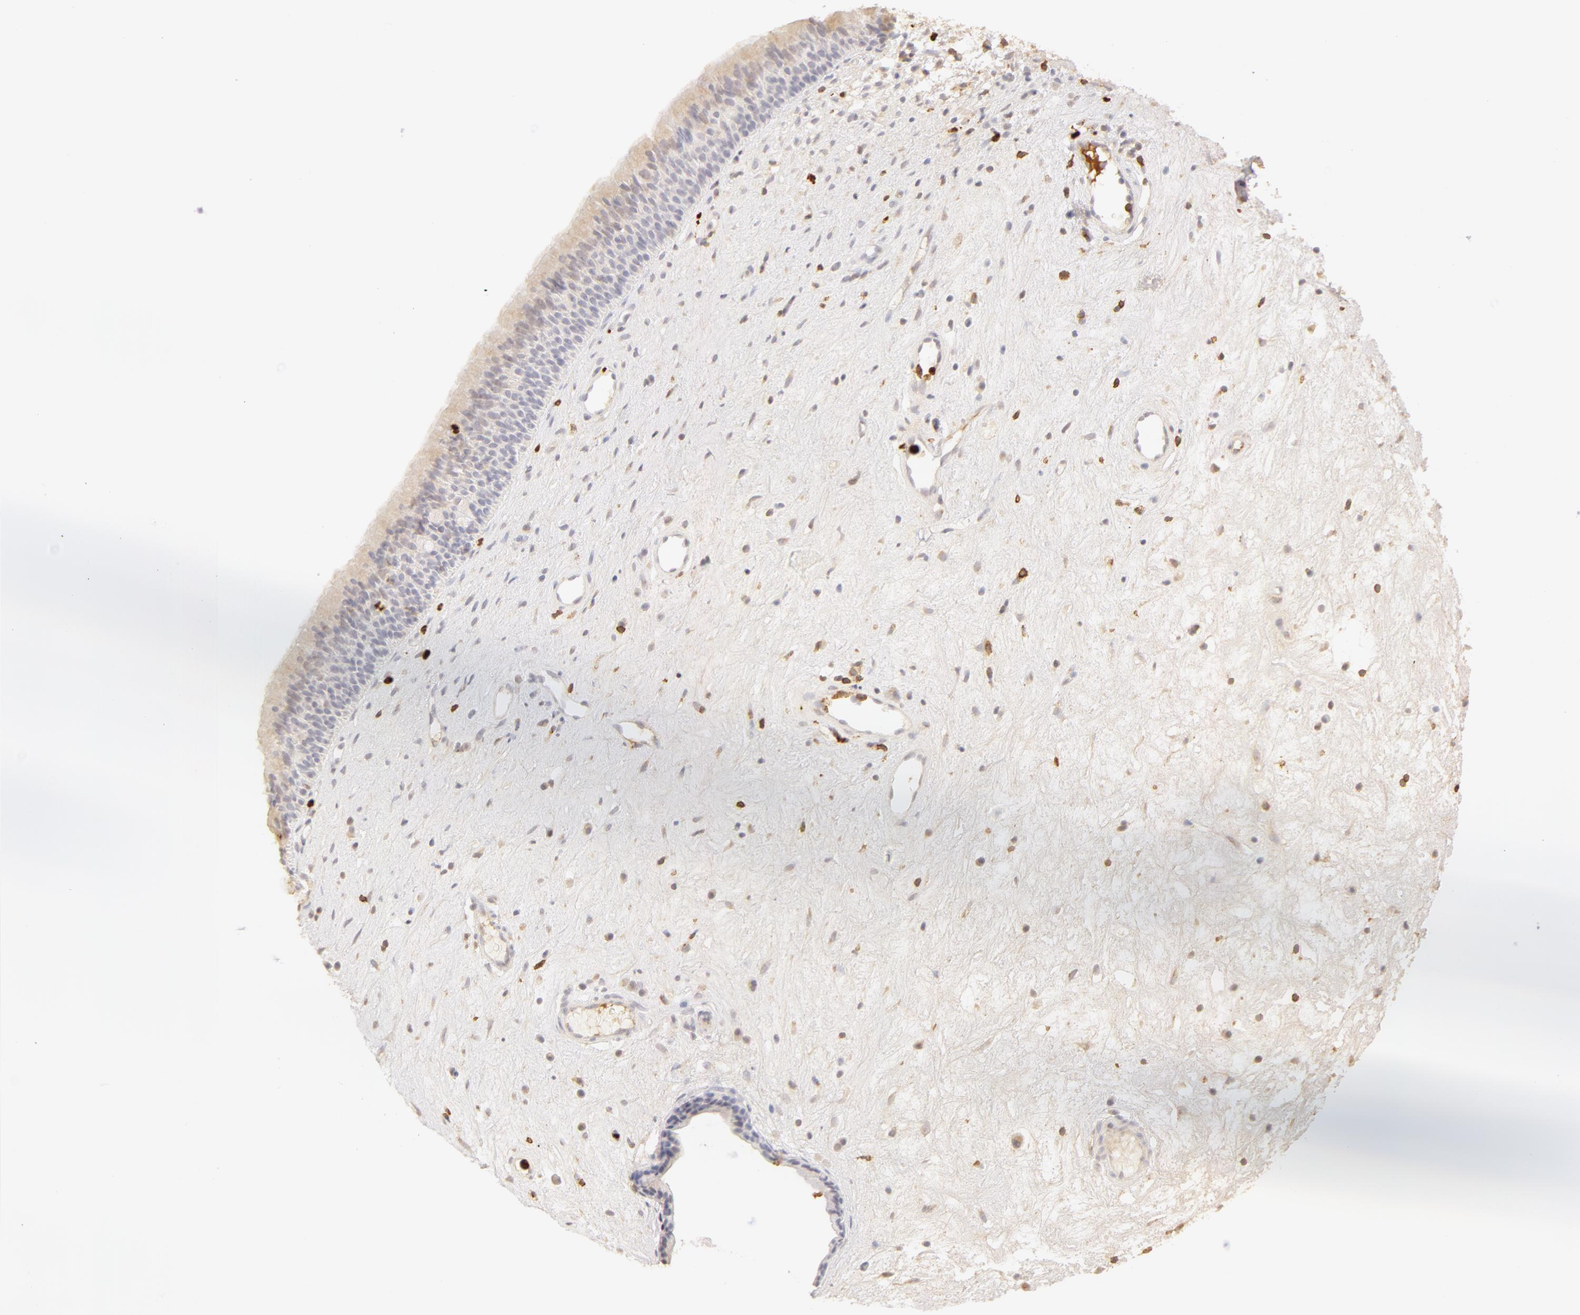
{"staining": {"intensity": "weak", "quantity": "25%-75%", "location": "cytoplasmic/membranous"}, "tissue": "nasopharynx", "cell_type": "Respiratory epithelial cells", "image_type": "normal", "snomed": [{"axis": "morphology", "description": "Normal tissue, NOS"}, {"axis": "topography", "description": "Nasopharynx"}], "caption": "DAB (3,3'-diaminobenzidine) immunohistochemical staining of normal nasopharynx shows weak cytoplasmic/membranous protein staining in about 25%-75% of respiratory epithelial cells. The staining was performed using DAB to visualize the protein expression in brown, while the nuclei were stained in blue with hematoxylin (Magnification: 20x).", "gene": "C1R", "patient": {"sex": "female", "age": 78}}